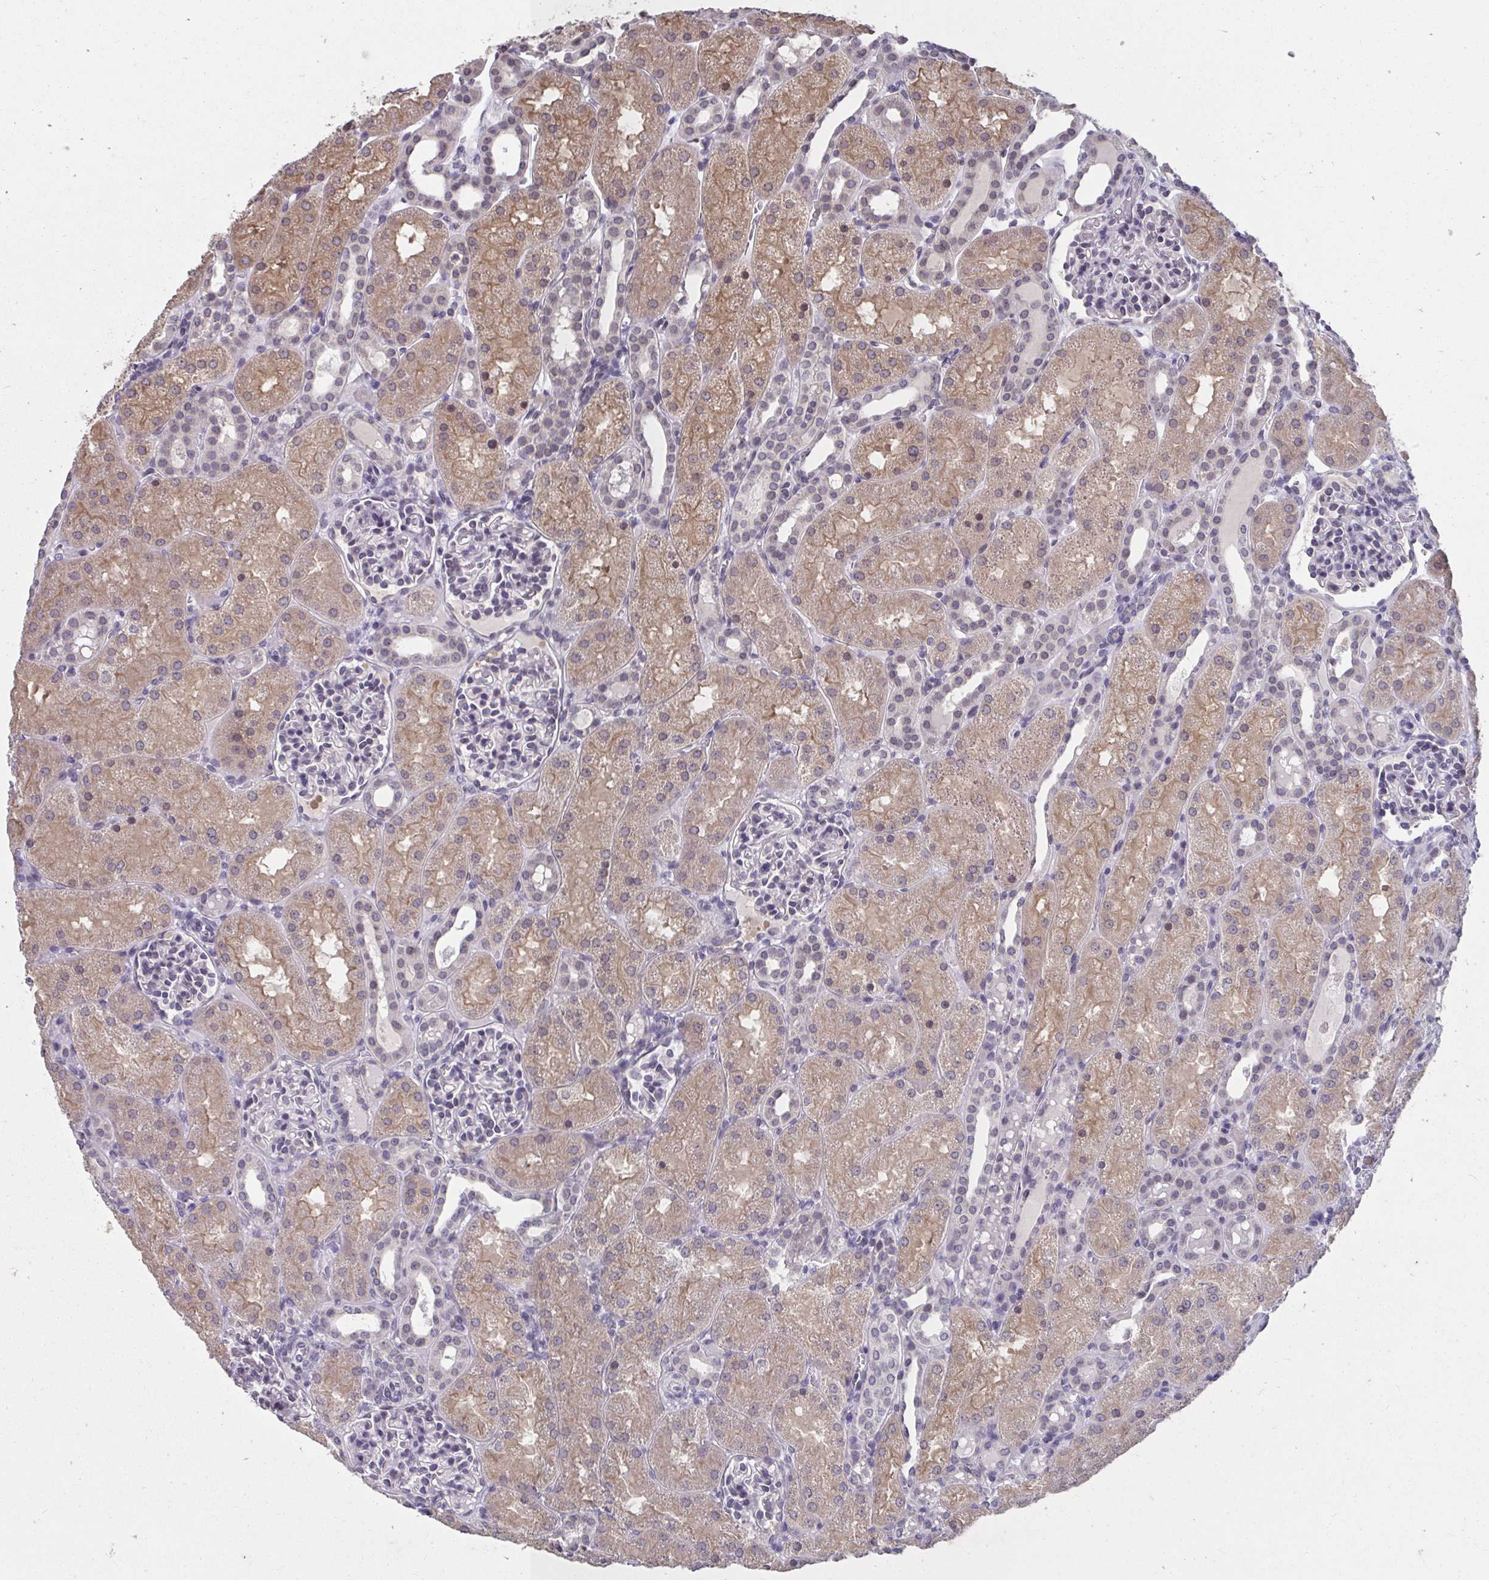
{"staining": {"intensity": "negative", "quantity": "none", "location": "none"}, "tissue": "kidney", "cell_type": "Cells in glomeruli", "image_type": "normal", "snomed": [{"axis": "morphology", "description": "Normal tissue, NOS"}, {"axis": "topography", "description": "Kidney"}], "caption": "A histopathology image of kidney stained for a protein displays no brown staining in cells in glomeruli. Nuclei are stained in blue.", "gene": "NUP133", "patient": {"sex": "male", "age": 2}}